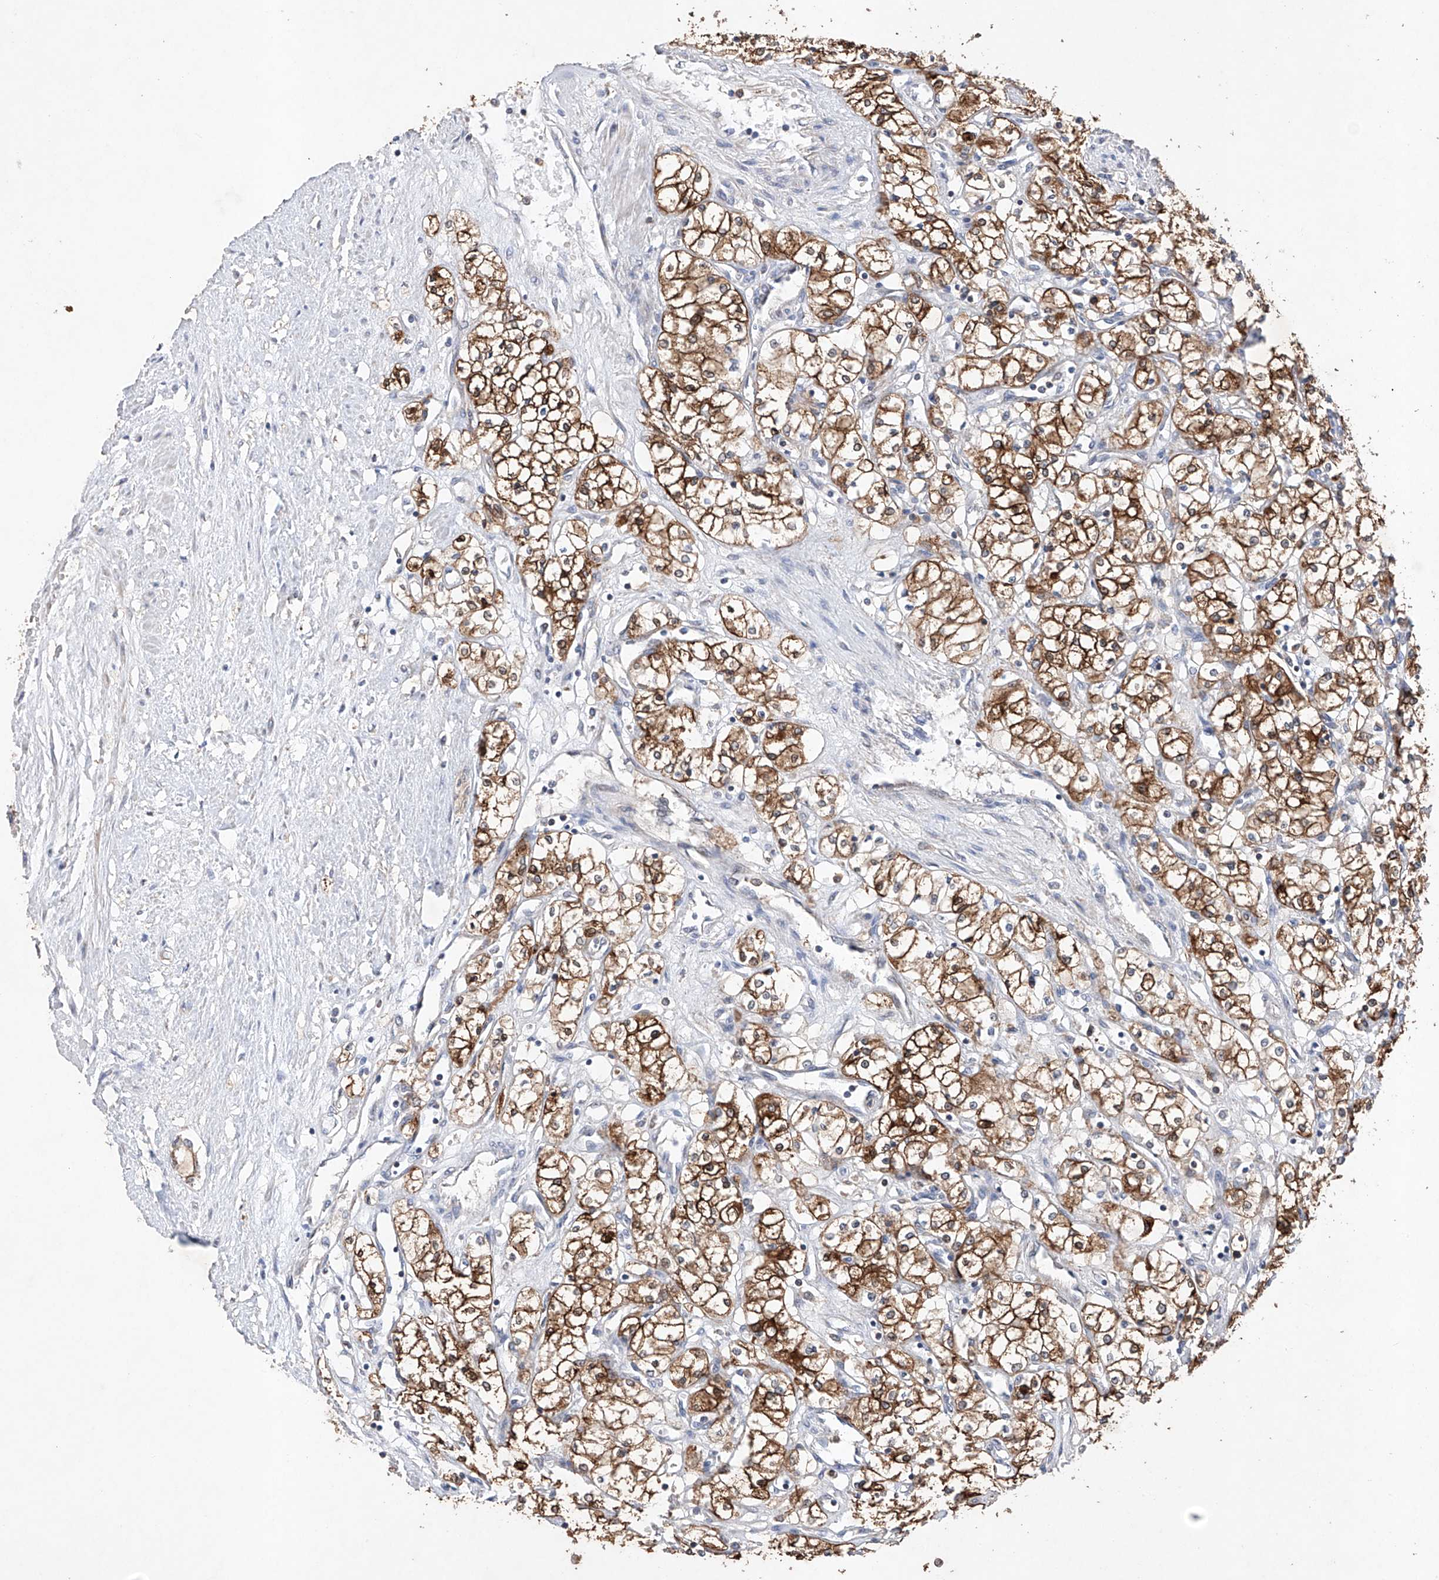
{"staining": {"intensity": "strong", "quantity": ">75%", "location": "cytoplasmic/membranous"}, "tissue": "renal cancer", "cell_type": "Tumor cells", "image_type": "cancer", "snomed": [{"axis": "morphology", "description": "Adenocarcinoma, NOS"}, {"axis": "topography", "description": "Kidney"}], "caption": "Adenocarcinoma (renal) stained with a brown dye reveals strong cytoplasmic/membranous positive positivity in about >75% of tumor cells.", "gene": "TIMM23", "patient": {"sex": "male", "age": 59}}